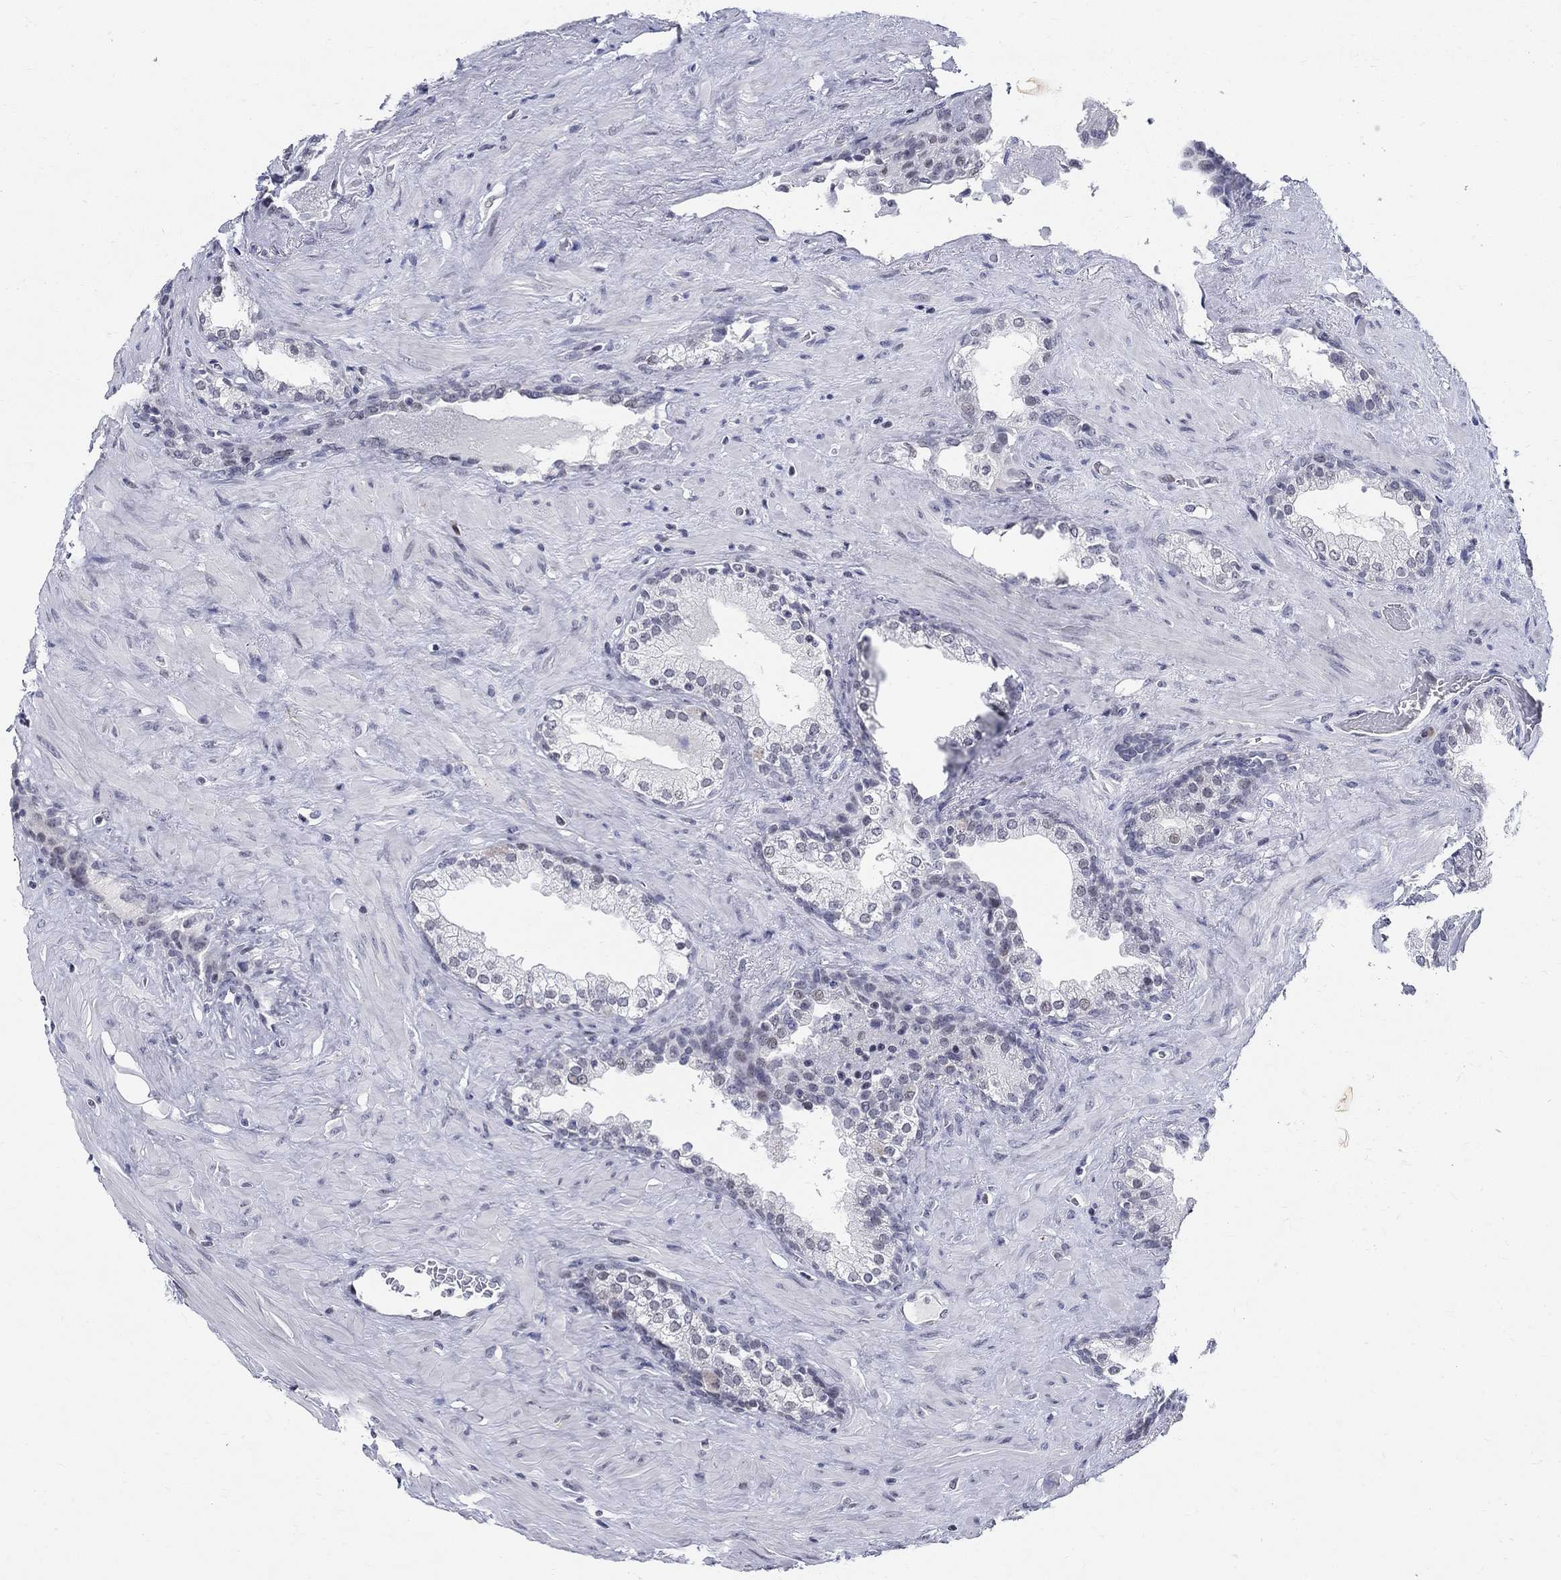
{"staining": {"intensity": "negative", "quantity": "none", "location": "none"}, "tissue": "prostate", "cell_type": "Glandular cells", "image_type": "normal", "snomed": [{"axis": "morphology", "description": "Normal tissue, NOS"}, {"axis": "topography", "description": "Prostate"}], "caption": "This is an IHC image of benign prostate. There is no expression in glandular cells.", "gene": "BHLHE22", "patient": {"sex": "male", "age": 63}}